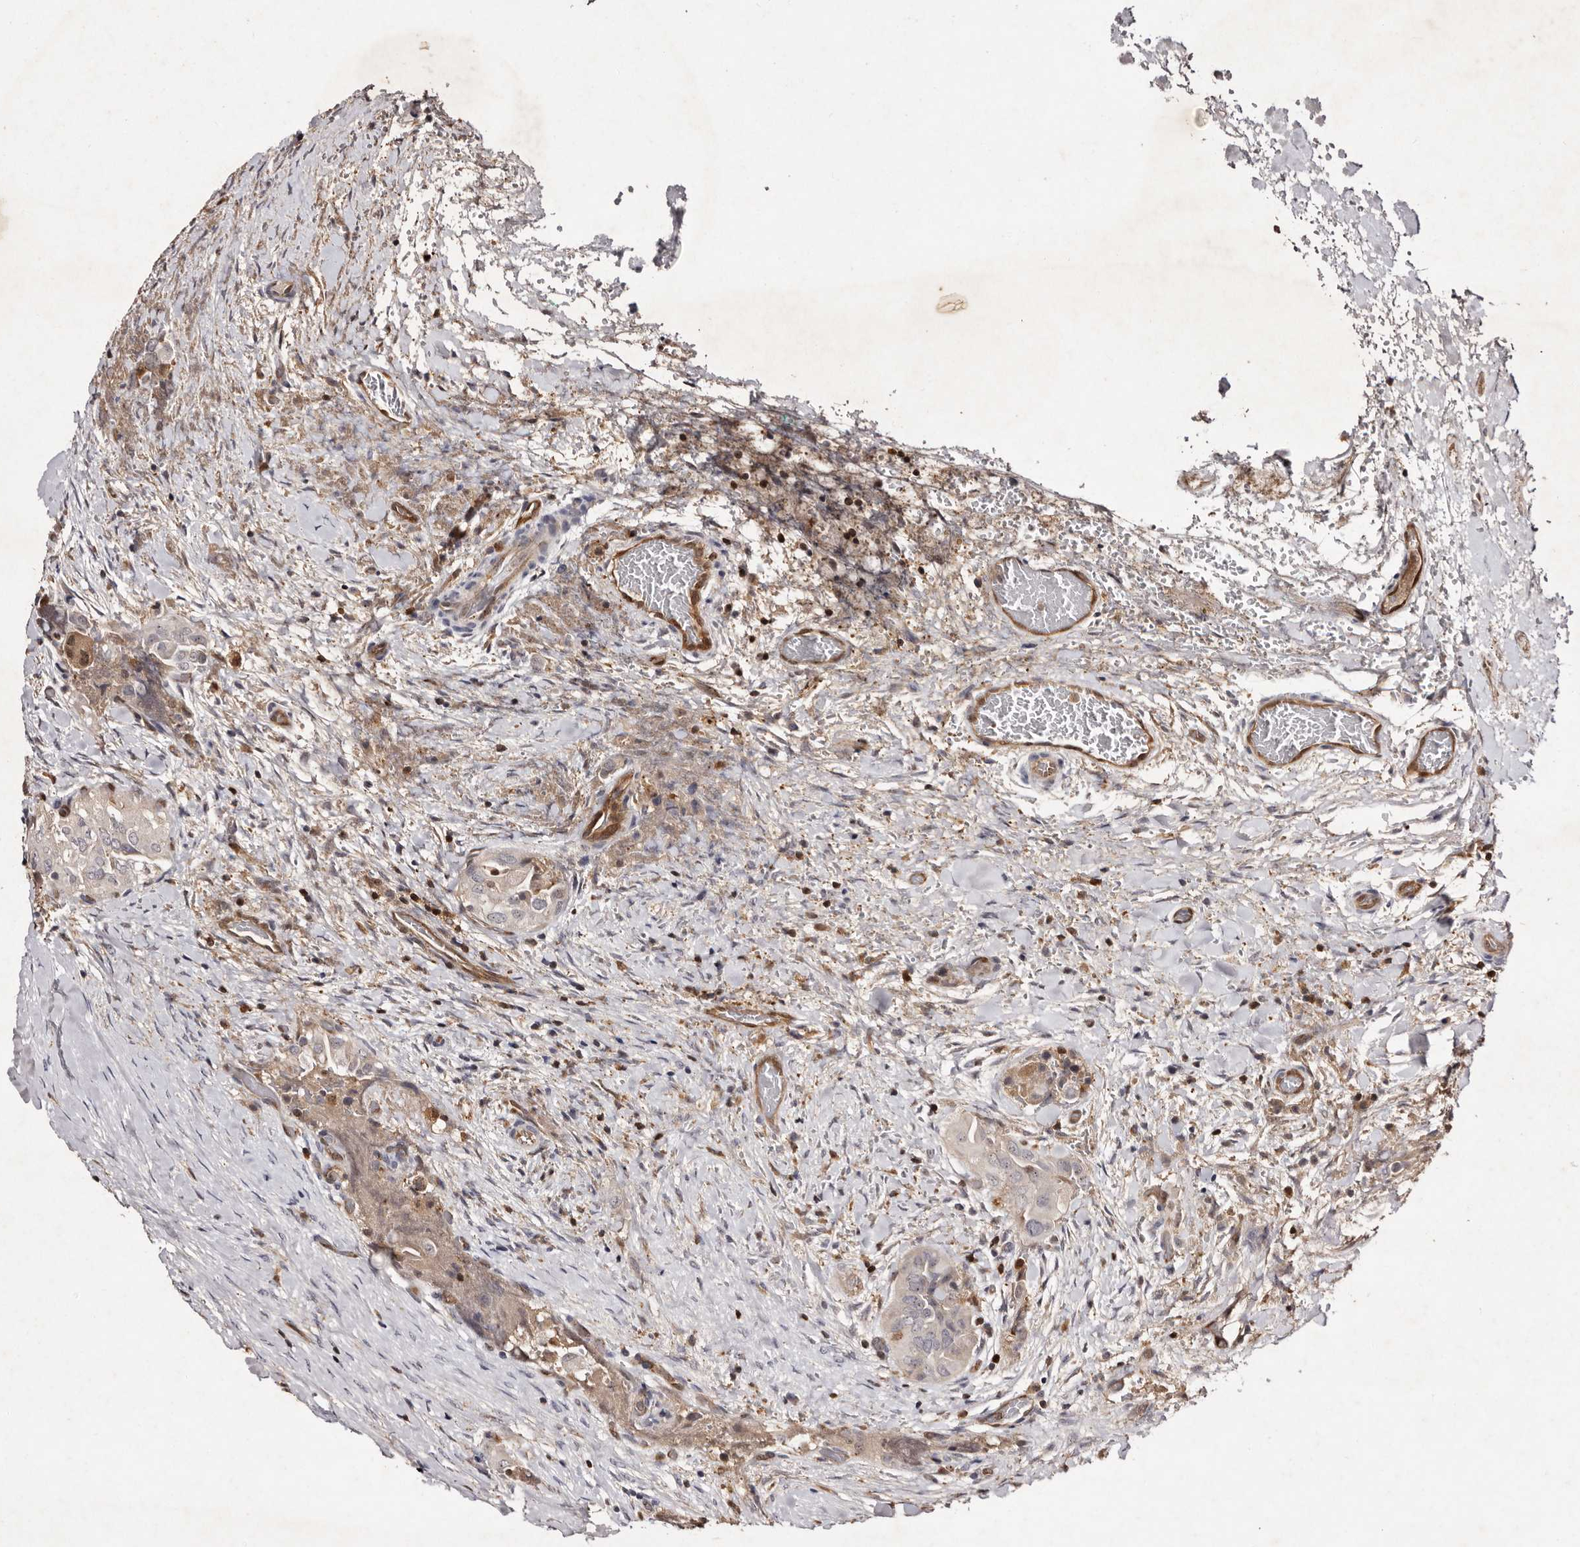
{"staining": {"intensity": "negative", "quantity": "none", "location": "none"}, "tissue": "thyroid cancer", "cell_type": "Tumor cells", "image_type": "cancer", "snomed": [{"axis": "morphology", "description": "Papillary adenocarcinoma, NOS"}, {"axis": "topography", "description": "Thyroid gland"}], "caption": "DAB (3,3'-diaminobenzidine) immunohistochemical staining of human thyroid cancer (papillary adenocarcinoma) shows no significant positivity in tumor cells.", "gene": "GIMAP4", "patient": {"sex": "female", "age": 59}}